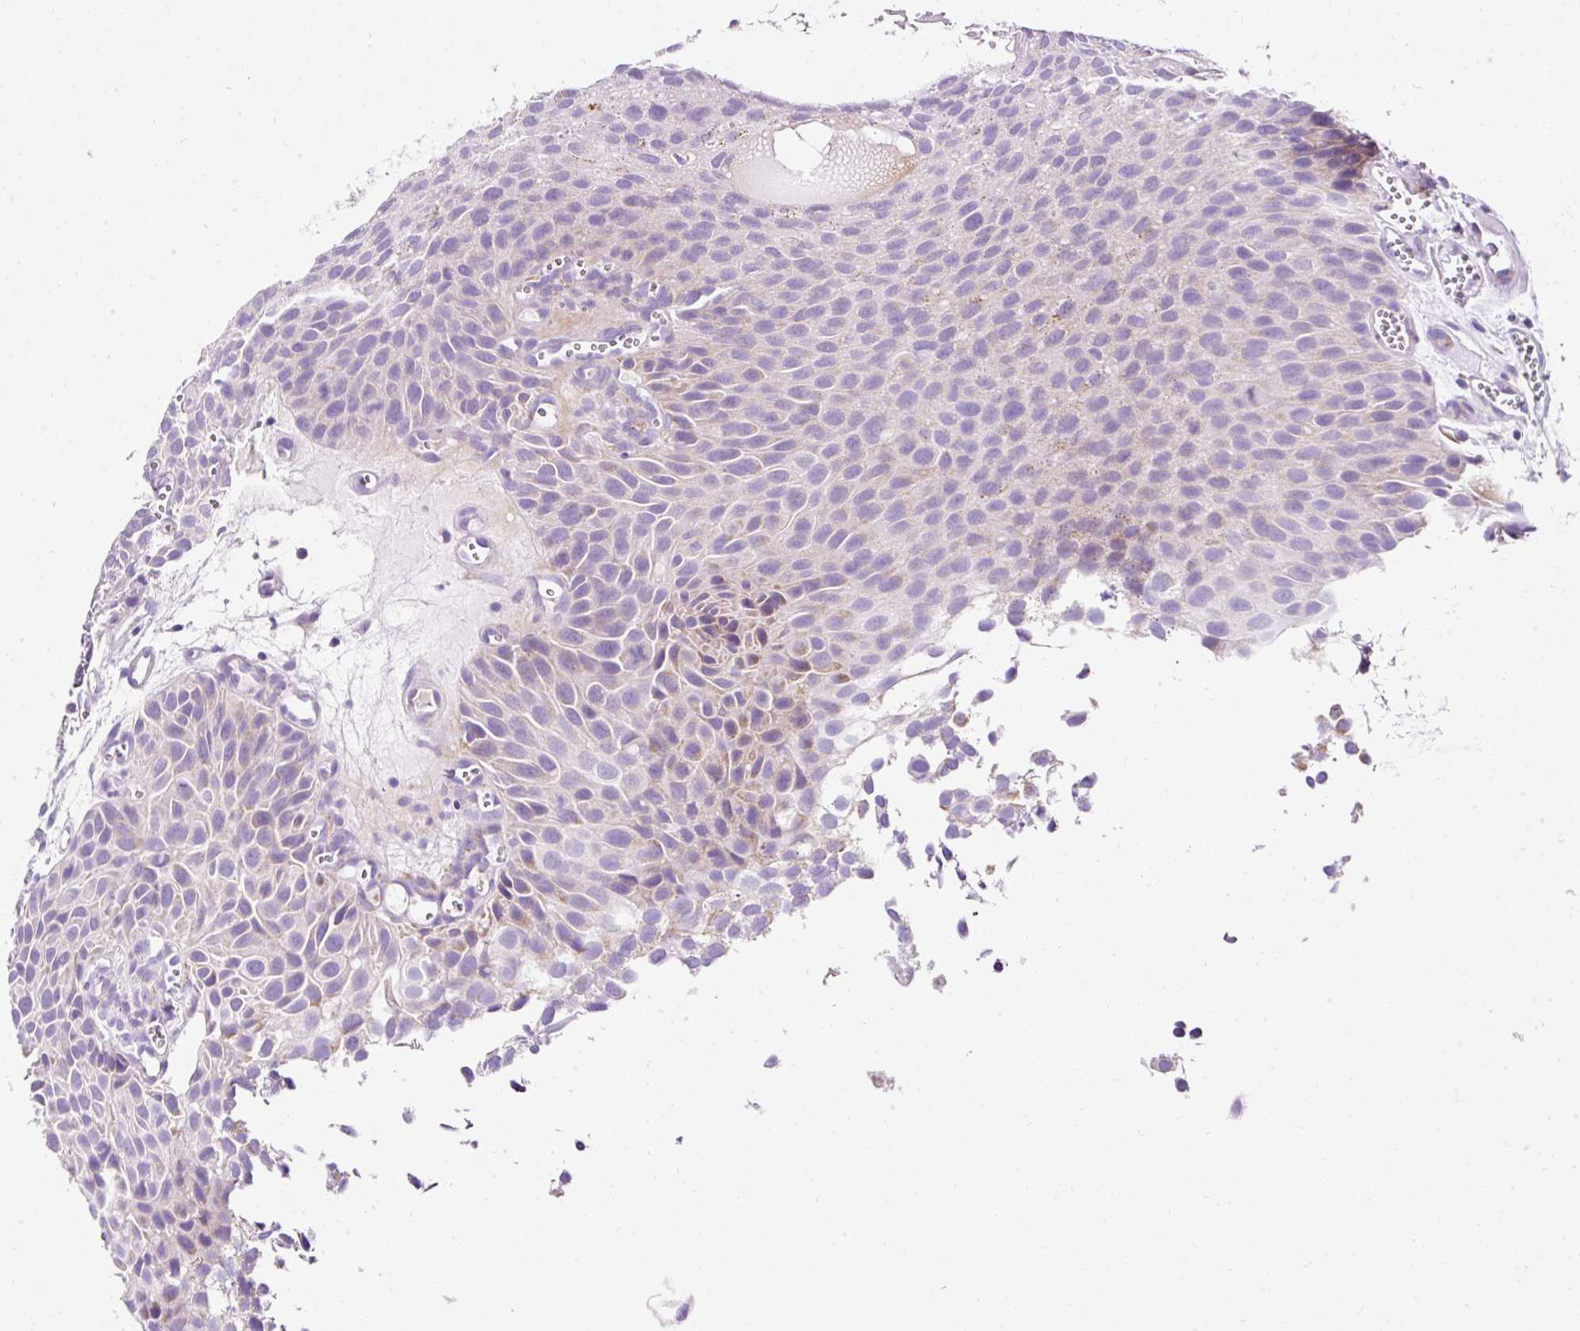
{"staining": {"intensity": "weak", "quantity": "<25%", "location": "cytoplasmic/membranous"}, "tissue": "urothelial cancer", "cell_type": "Tumor cells", "image_type": "cancer", "snomed": [{"axis": "morphology", "description": "Urothelial carcinoma, Low grade"}, {"axis": "topography", "description": "Urinary bladder"}], "caption": "Immunohistochemistry (IHC) of human urothelial cancer shows no expression in tumor cells.", "gene": "PLPP2", "patient": {"sex": "male", "age": 88}}